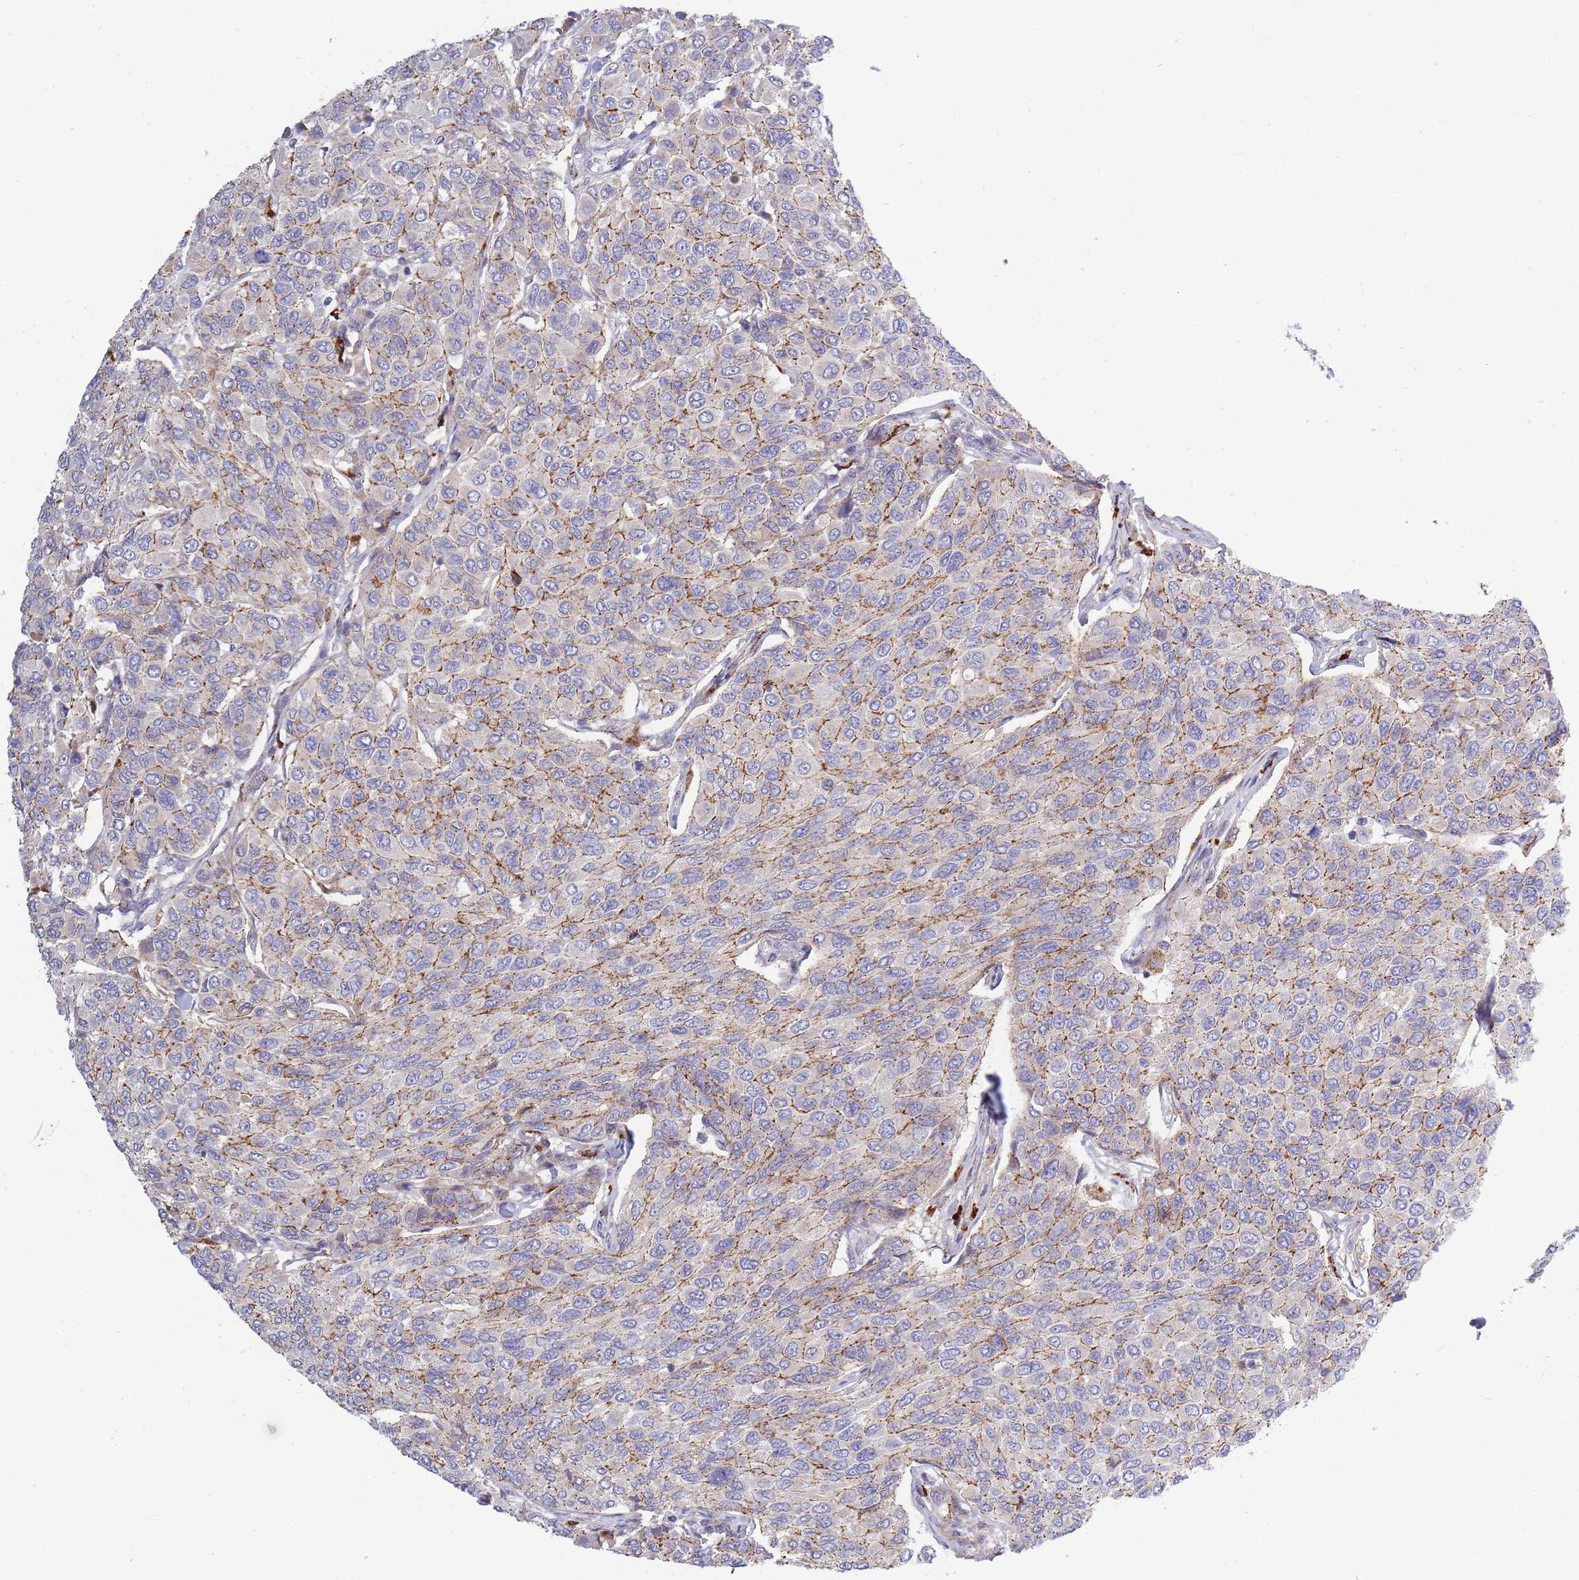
{"staining": {"intensity": "moderate", "quantity": "25%-75%", "location": "cytoplasmic/membranous"}, "tissue": "breast cancer", "cell_type": "Tumor cells", "image_type": "cancer", "snomed": [{"axis": "morphology", "description": "Duct carcinoma"}, {"axis": "topography", "description": "Breast"}], "caption": "An IHC micrograph of tumor tissue is shown. Protein staining in brown highlights moderate cytoplasmic/membranous positivity in breast cancer within tumor cells. (brown staining indicates protein expression, while blue staining denotes nuclei).", "gene": "TRIM61", "patient": {"sex": "female", "age": 55}}